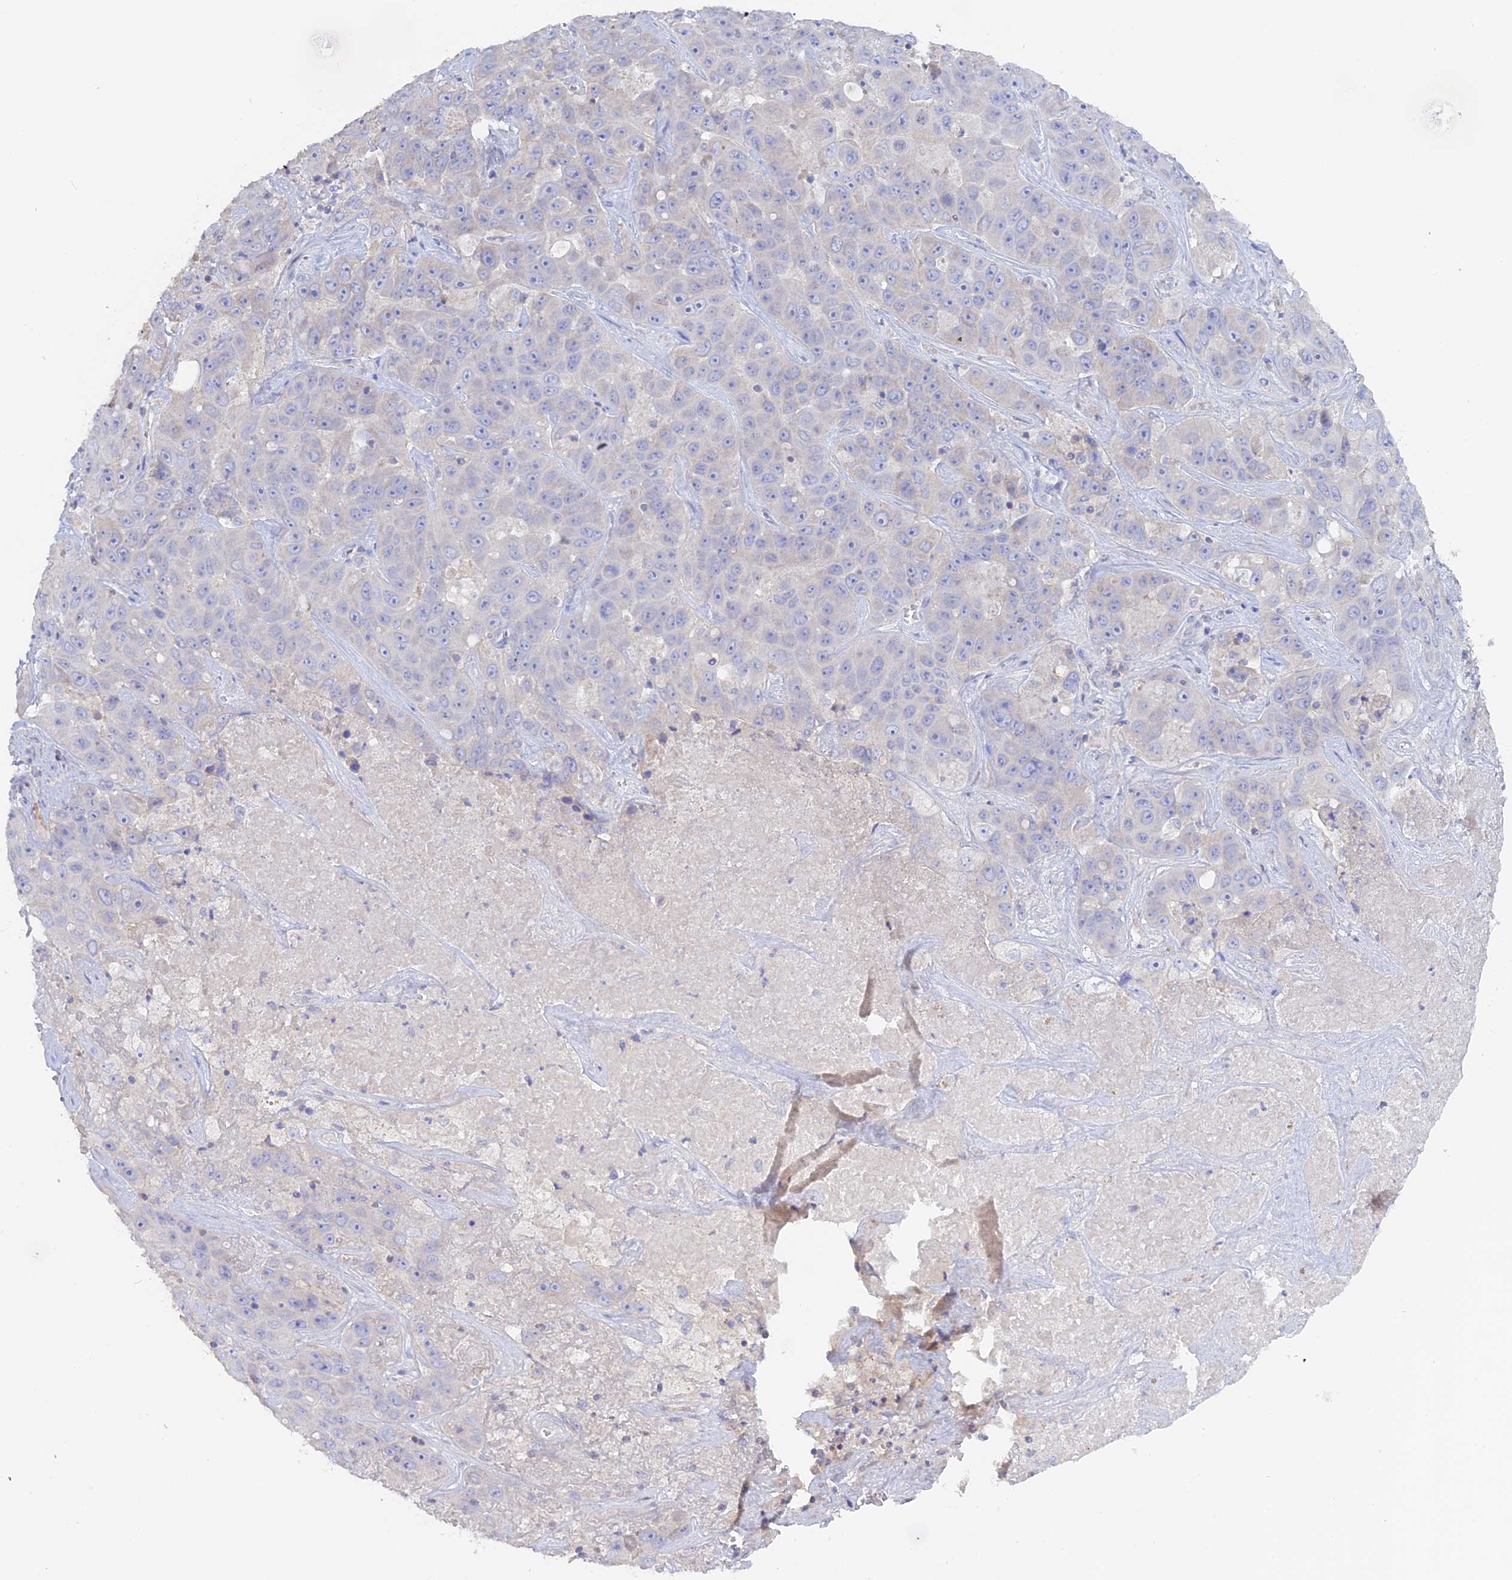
{"staining": {"intensity": "negative", "quantity": "none", "location": "none"}, "tissue": "liver cancer", "cell_type": "Tumor cells", "image_type": "cancer", "snomed": [{"axis": "morphology", "description": "Cholangiocarcinoma"}, {"axis": "topography", "description": "Liver"}], "caption": "Tumor cells show no significant protein positivity in liver cancer.", "gene": "ADGRA1", "patient": {"sex": "female", "age": 52}}